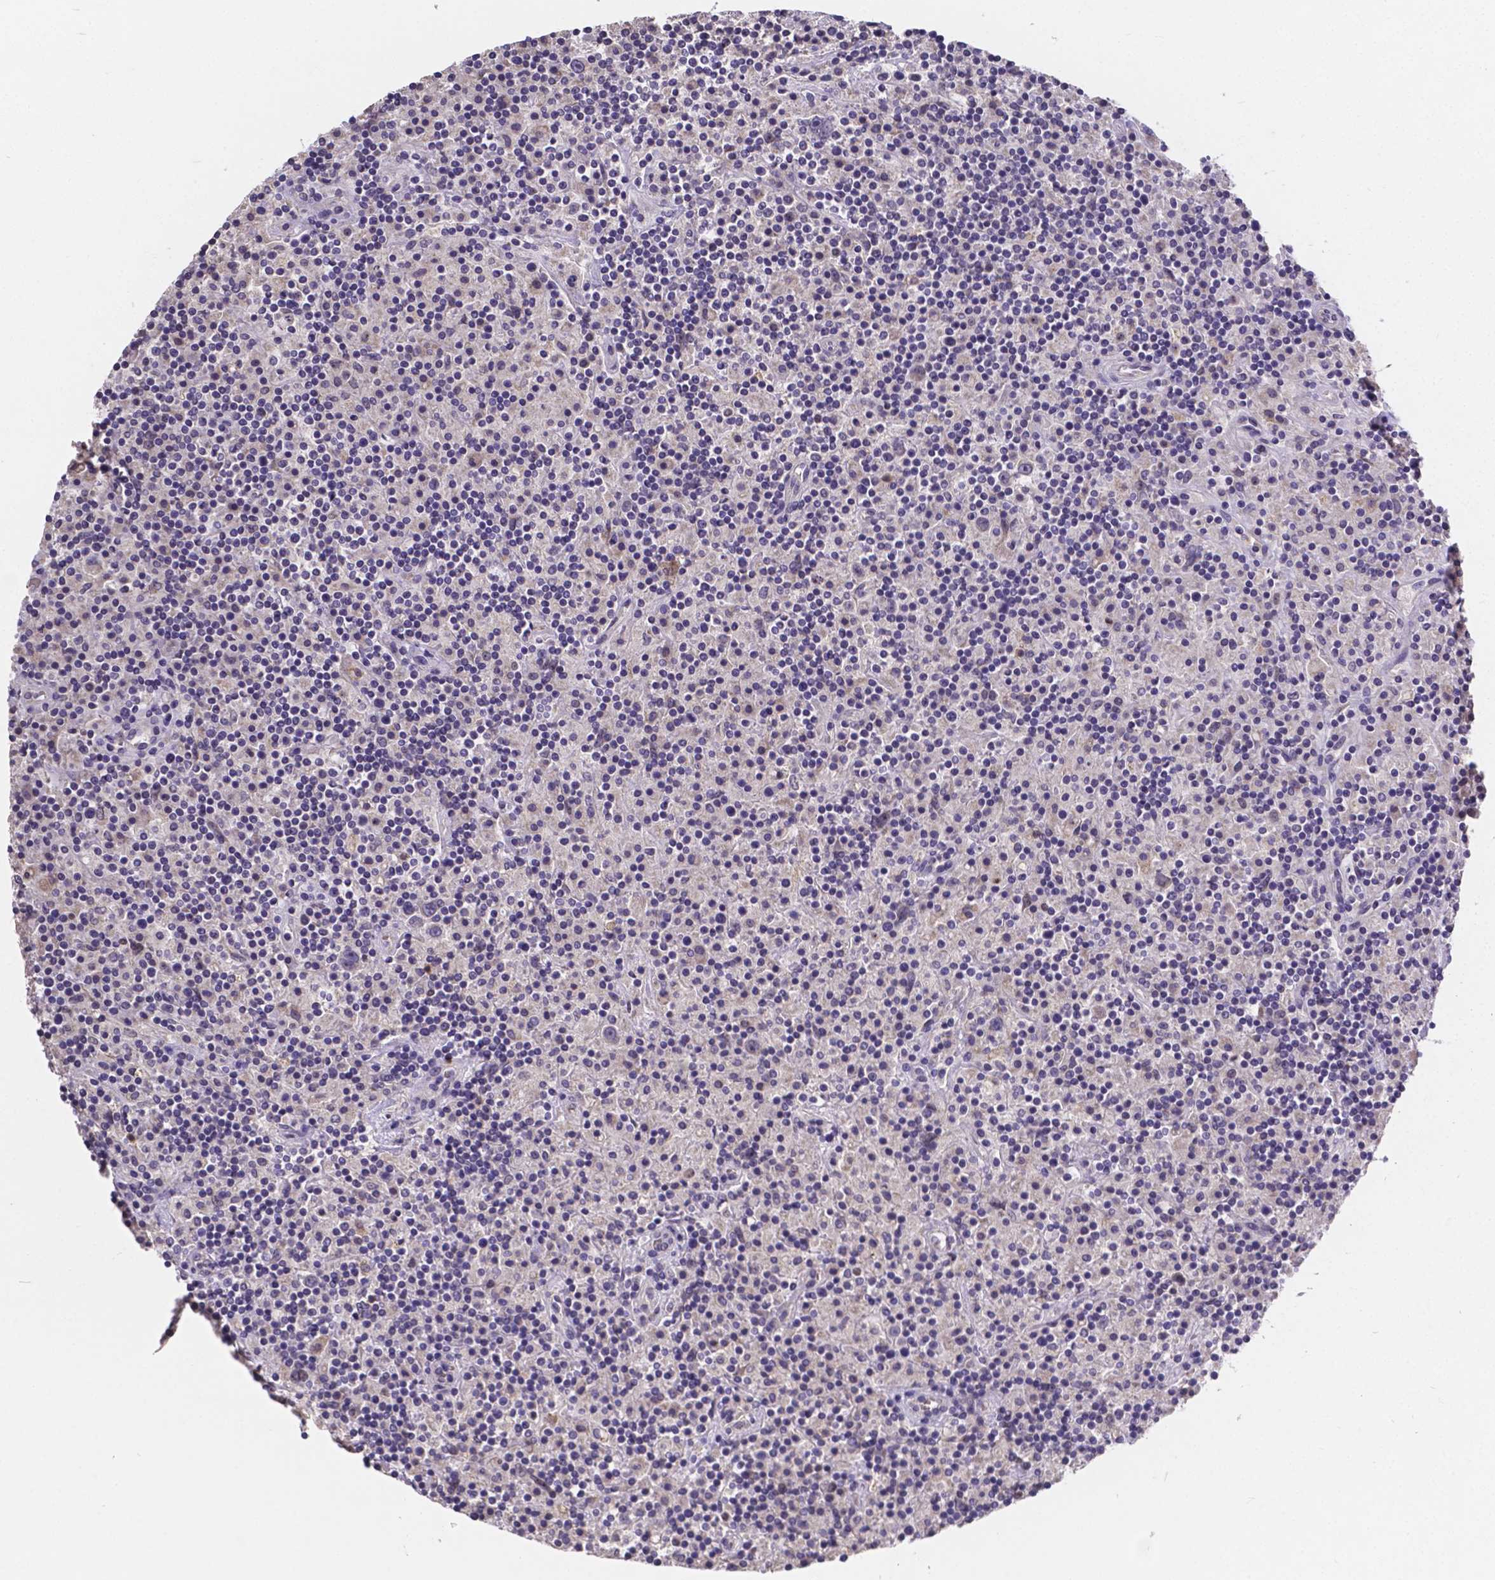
{"staining": {"intensity": "negative", "quantity": "none", "location": "none"}, "tissue": "lymphoma", "cell_type": "Tumor cells", "image_type": "cancer", "snomed": [{"axis": "morphology", "description": "Hodgkin's disease, NOS"}, {"axis": "topography", "description": "Lymph node"}], "caption": "DAB immunohistochemical staining of human lymphoma reveals no significant staining in tumor cells.", "gene": "CTNNA2", "patient": {"sex": "male", "age": 70}}